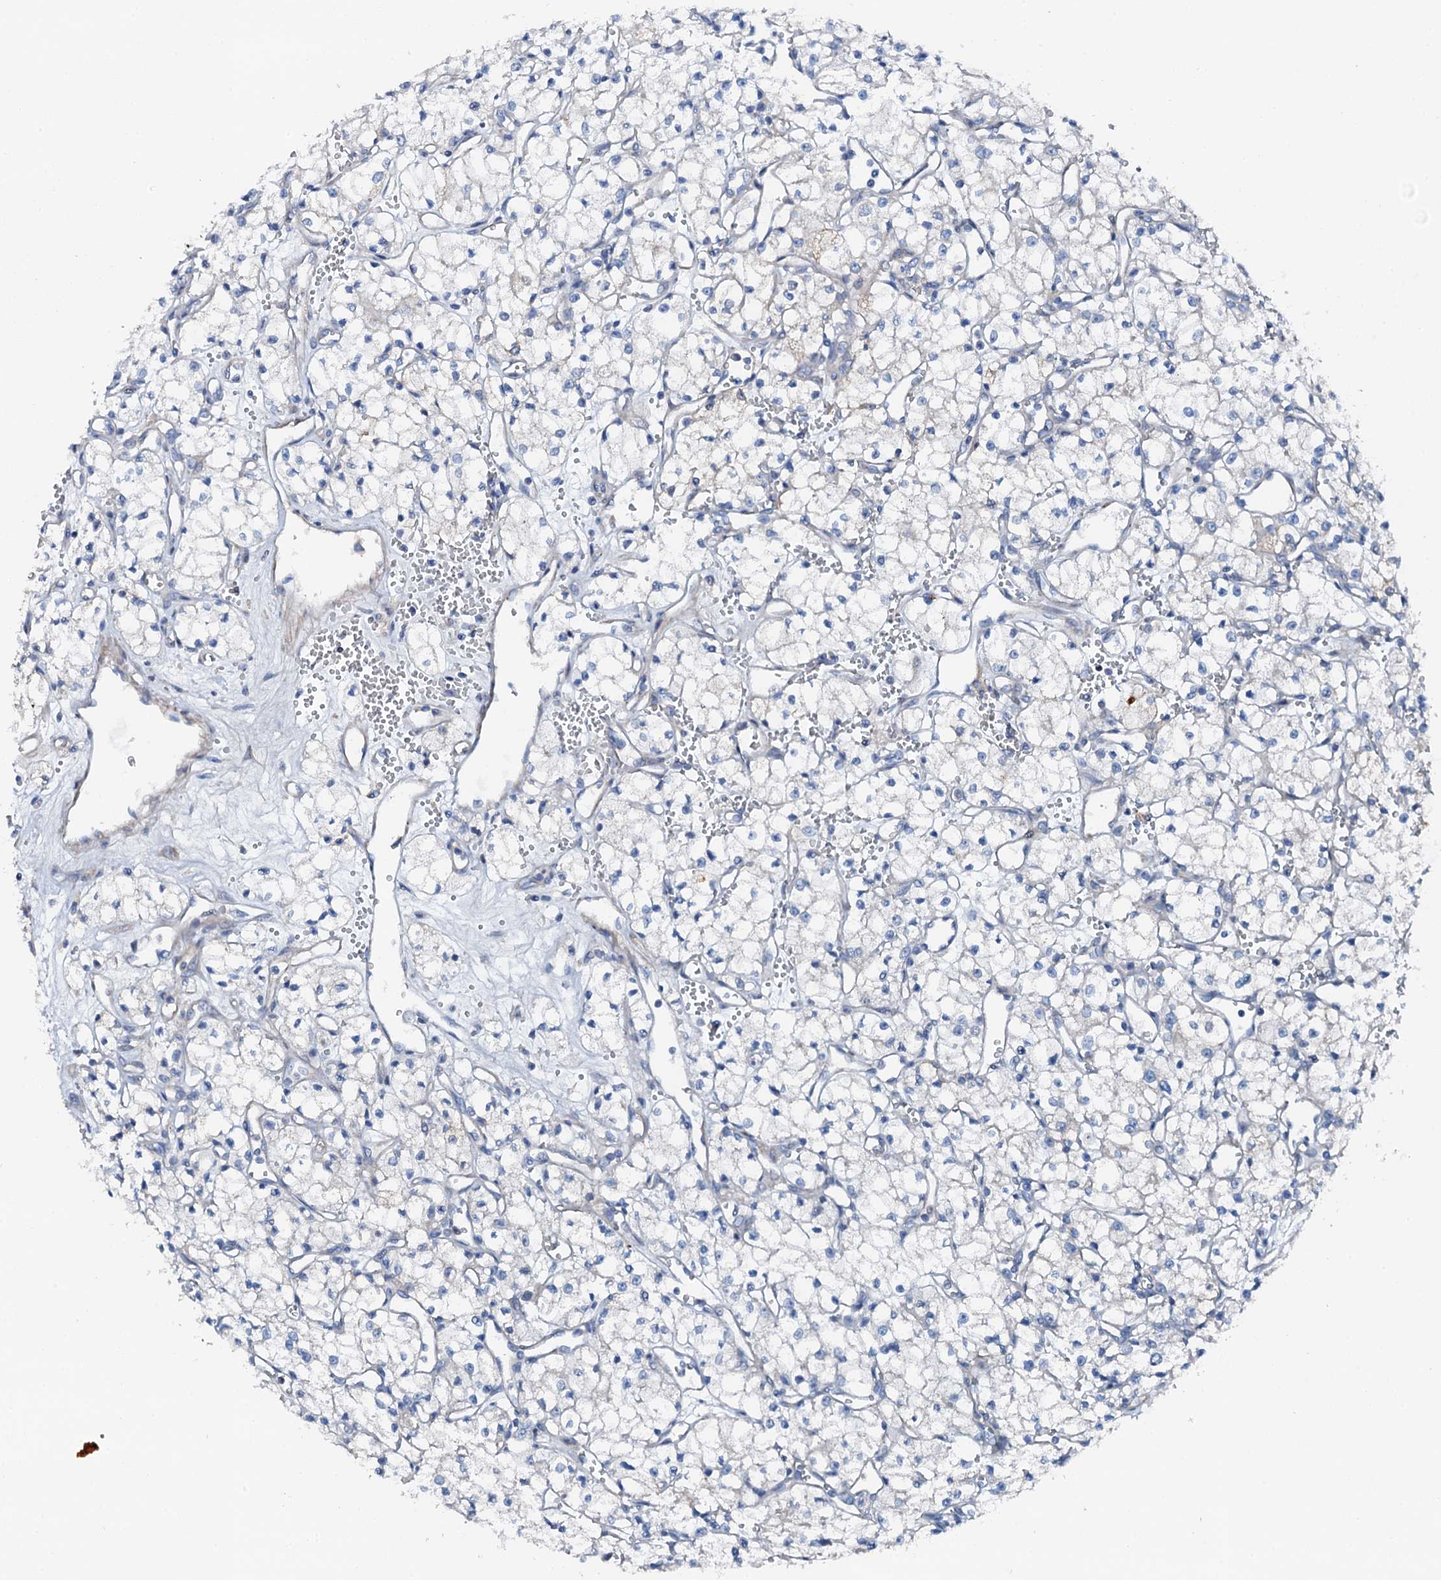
{"staining": {"intensity": "negative", "quantity": "none", "location": "none"}, "tissue": "renal cancer", "cell_type": "Tumor cells", "image_type": "cancer", "snomed": [{"axis": "morphology", "description": "Adenocarcinoma, NOS"}, {"axis": "topography", "description": "Kidney"}], "caption": "IHC histopathology image of neoplastic tissue: adenocarcinoma (renal) stained with DAB (3,3'-diaminobenzidine) exhibits no significant protein positivity in tumor cells.", "gene": "GFOD2", "patient": {"sex": "male", "age": 59}}